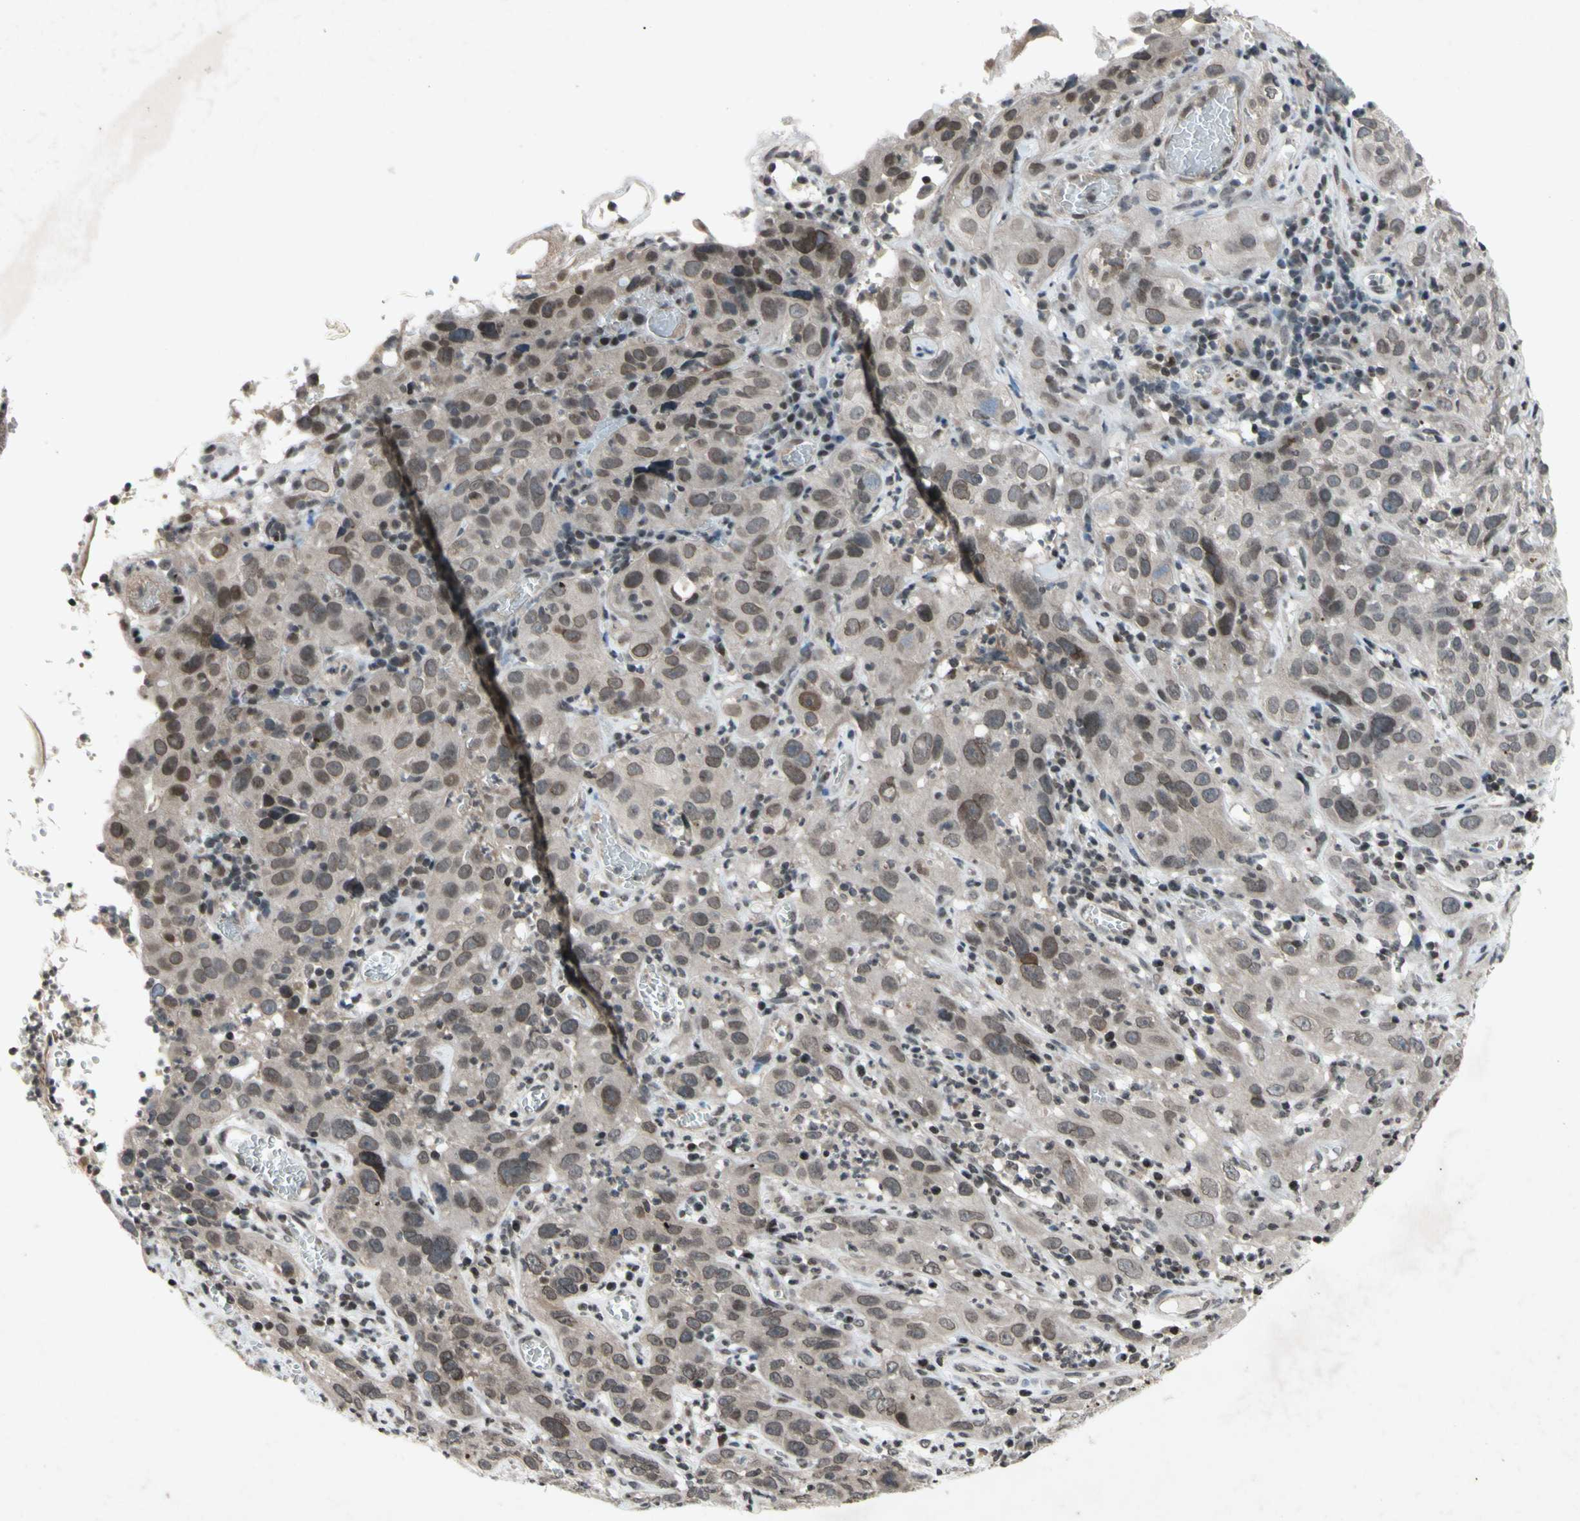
{"staining": {"intensity": "weak", "quantity": "25%-75%", "location": "cytoplasmic/membranous,nuclear"}, "tissue": "cervical cancer", "cell_type": "Tumor cells", "image_type": "cancer", "snomed": [{"axis": "morphology", "description": "Squamous cell carcinoma, NOS"}, {"axis": "topography", "description": "Cervix"}], "caption": "Protein expression analysis of human cervical squamous cell carcinoma reveals weak cytoplasmic/membranous and nuclear staining in about 25%-75% of tumor cells.", "gene": "XPO1", "patient": {"sex": "female", "age": 32}}